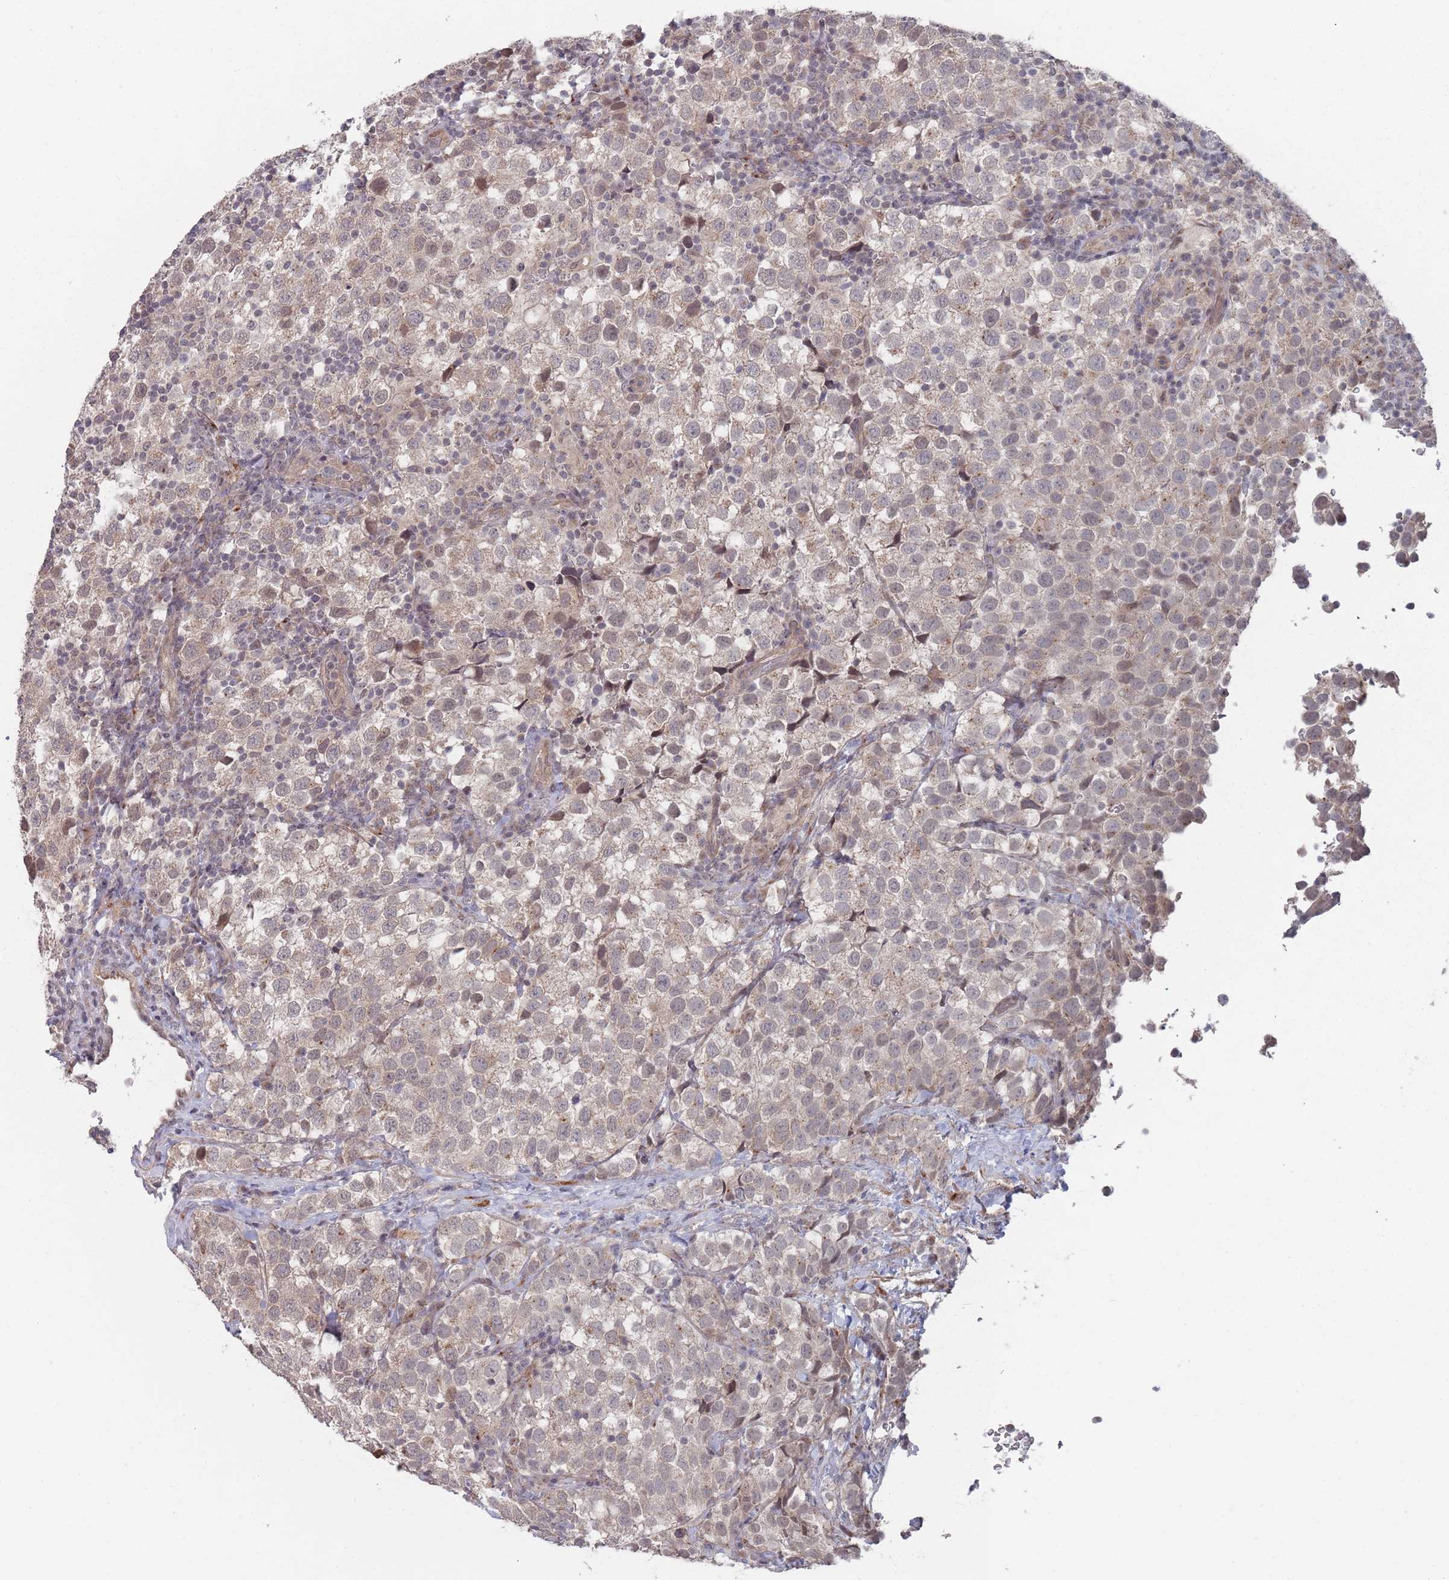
{"staining": {"intensity": "weak", "quantity": "<25%", "location": "cytoplasmic/membranous,nuclear"}, "tissue": "testis cancer", "cell_type": "Tumor cells", "image_type": "cancer", "snomed": [{"axis": "morphology", "description": "Seminoma, NOS"}, {"axis": "topography", "description": "Testis"}], "caption": "Immunohistochemical staining of human testis cancer (seminoma) displays no significant staining in tumor cells. The staining is performed using DAB brown chromogen with nuclei counter-stained in using hematoxylin.", "gene": "CNTRL", "patient": {"sex": "male", "age": 34}}